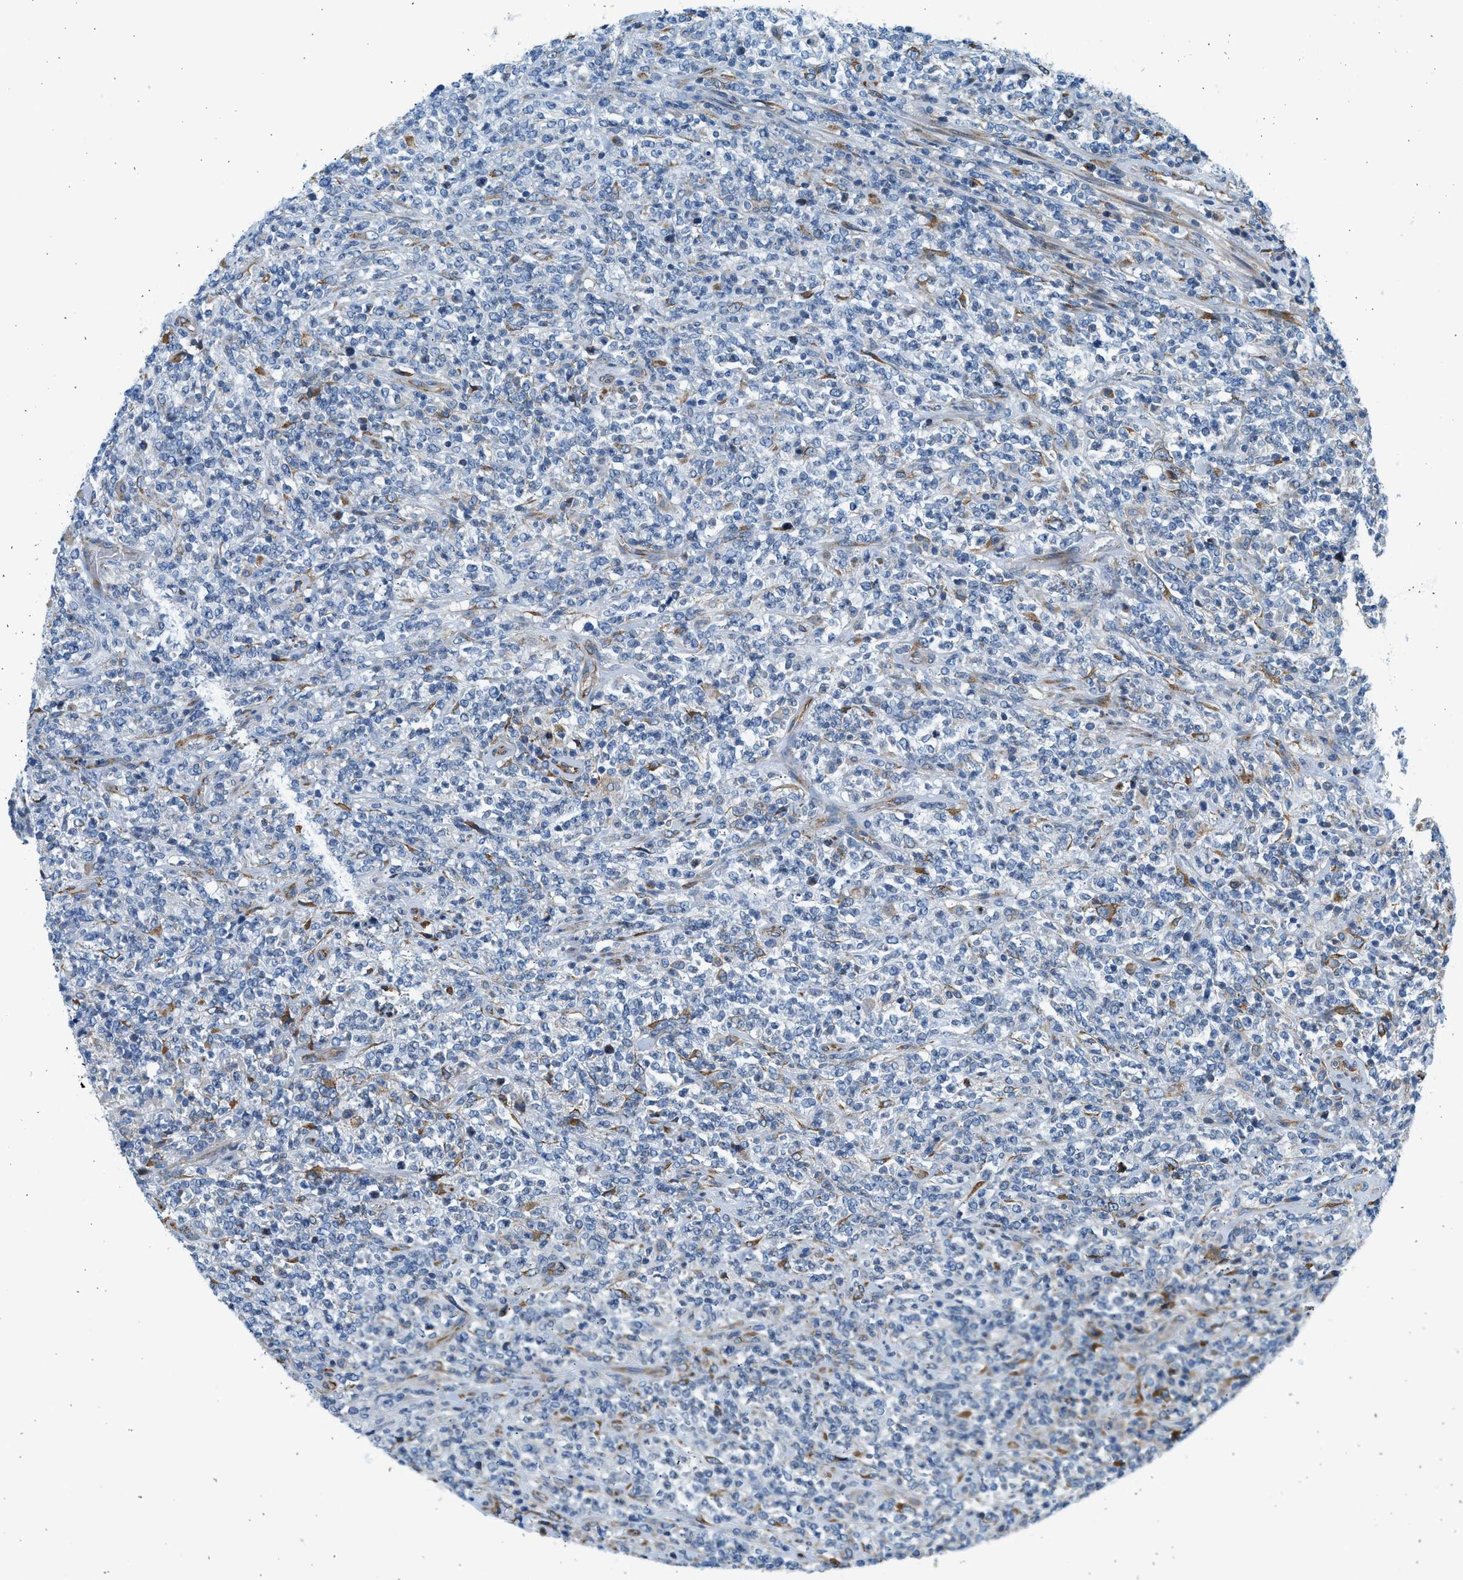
{"staining": {"intensity": "negative", "quantity": "none", "location": "none"}, "tissue": "lymphoma", "cell_type": "Tumor cells", "image_type": "cancer", "snomed": [{"axis": "morphology", "description": "Malignant lymphoma, non-Hodgkin's type, High grade"}, {"axis": "topography", "description": "Soft tissue"}], "caption": "Tumor cells are negative for protein expression in human malignant lymphoma, non-Hodgkin's type (high-grade). (Immunohistochemistry (ihc), brightfield microscopy, high magnification).", "gene": "CNTN6", "patient": {"sex": "male", "age": 18}}